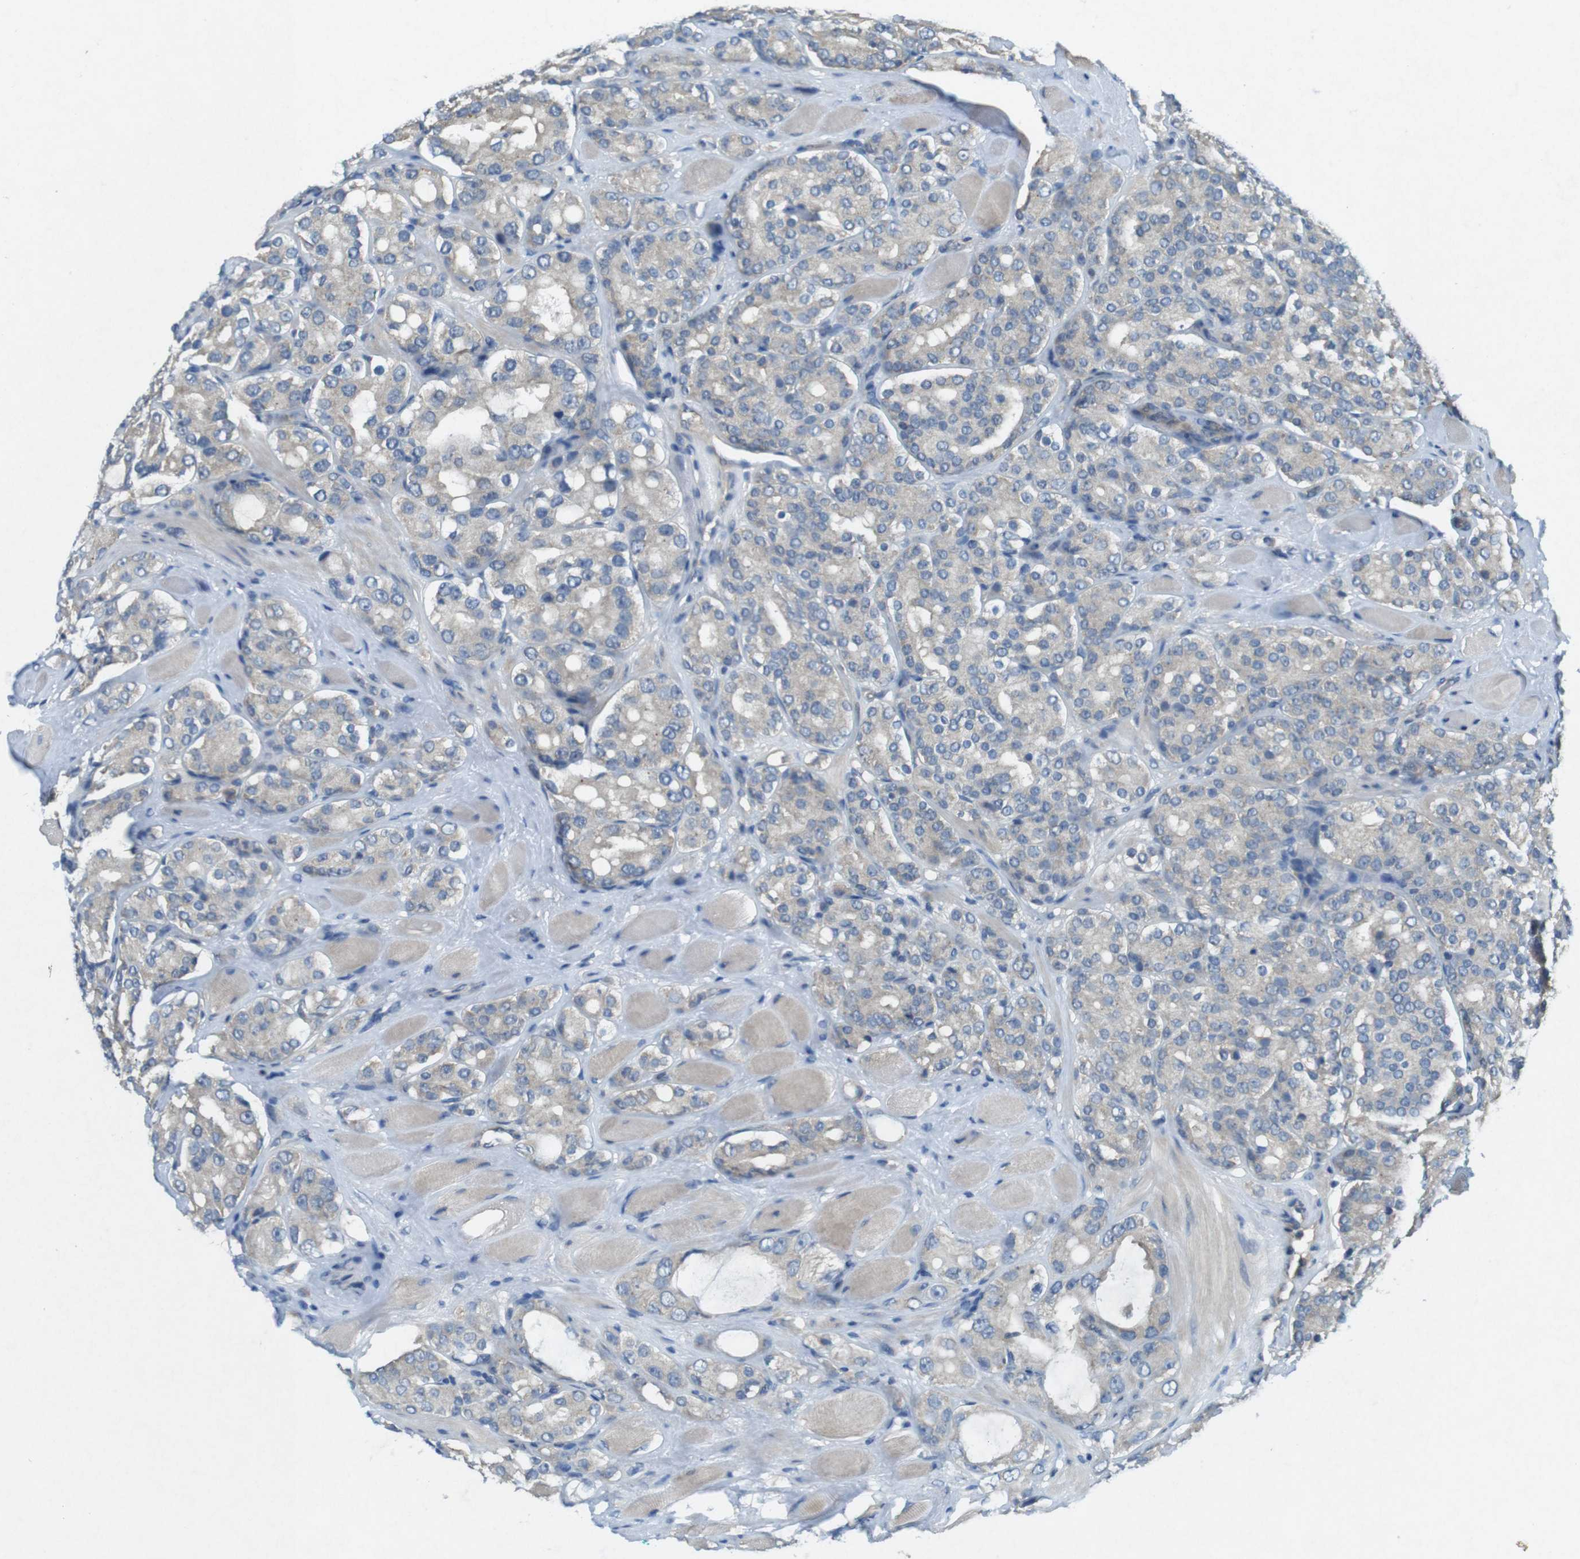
{"staining": {"intensity": "negative", "quantity": "none", "location": "none"}, "tissue": "prostate cancer", "cell_type": "Tumor cells", "image_type": "cancer", "snomed": [{"axis": "morphology", "description": "Adenocarcinoma, High grade"}, {"axis": "topography", "description": "Prostate"}], "caption": "Immunohistochemical staining of human prostate cancer shows no significant positivity in tumor cells. Brightfield microscopy of IHC stained with DAB (3,3'-diaminobenzidine) (brown) and hematoxylin (blue), captured at high magnification.", "gene": "SUGT1", "patient": {"sex": "male", "age": 65}}